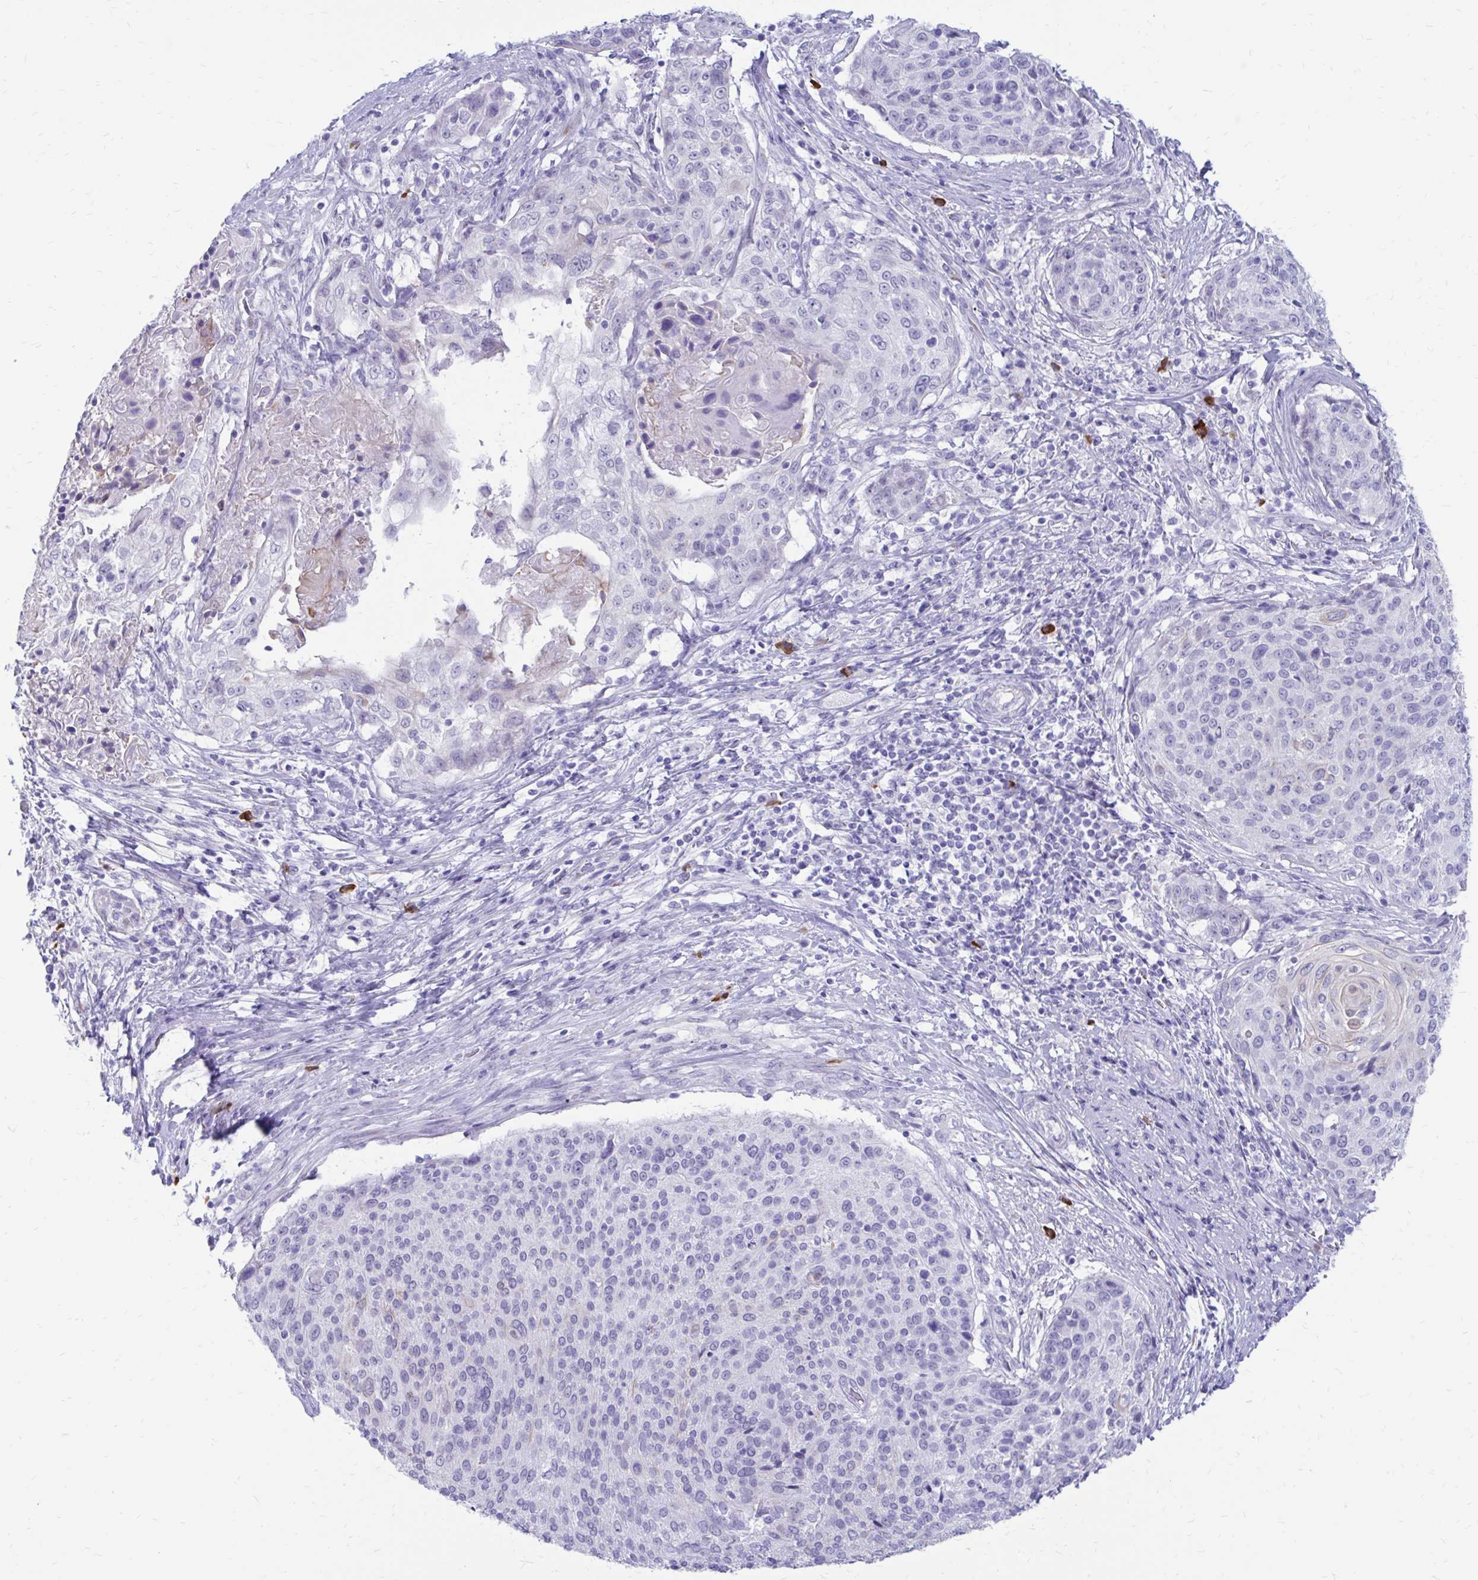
{"staining": {"intensity": "negative", "quantity": "none", "location": "none"}, "tissue": "cervical cancer", "cell_type": "Tumor cells", "image_type": "cancer", "snomed": [{"axis": "morphology", "description": "Squamous cell carcinoma, NOS"}, {"axis": "topography", "description": "Cervix"}], "caption": "Tumor cells are negative for protein expression in human squamous cell carcinoma (cervical). (Stains: DAB (3,3'-diaminobenzidine) immunohistochemistry with hematoxylin counter stain, Microscopy: brightfield microscopy at high magnification).", "gene": "IGSF5", "patient": {"sex": "female", "age": 31}}